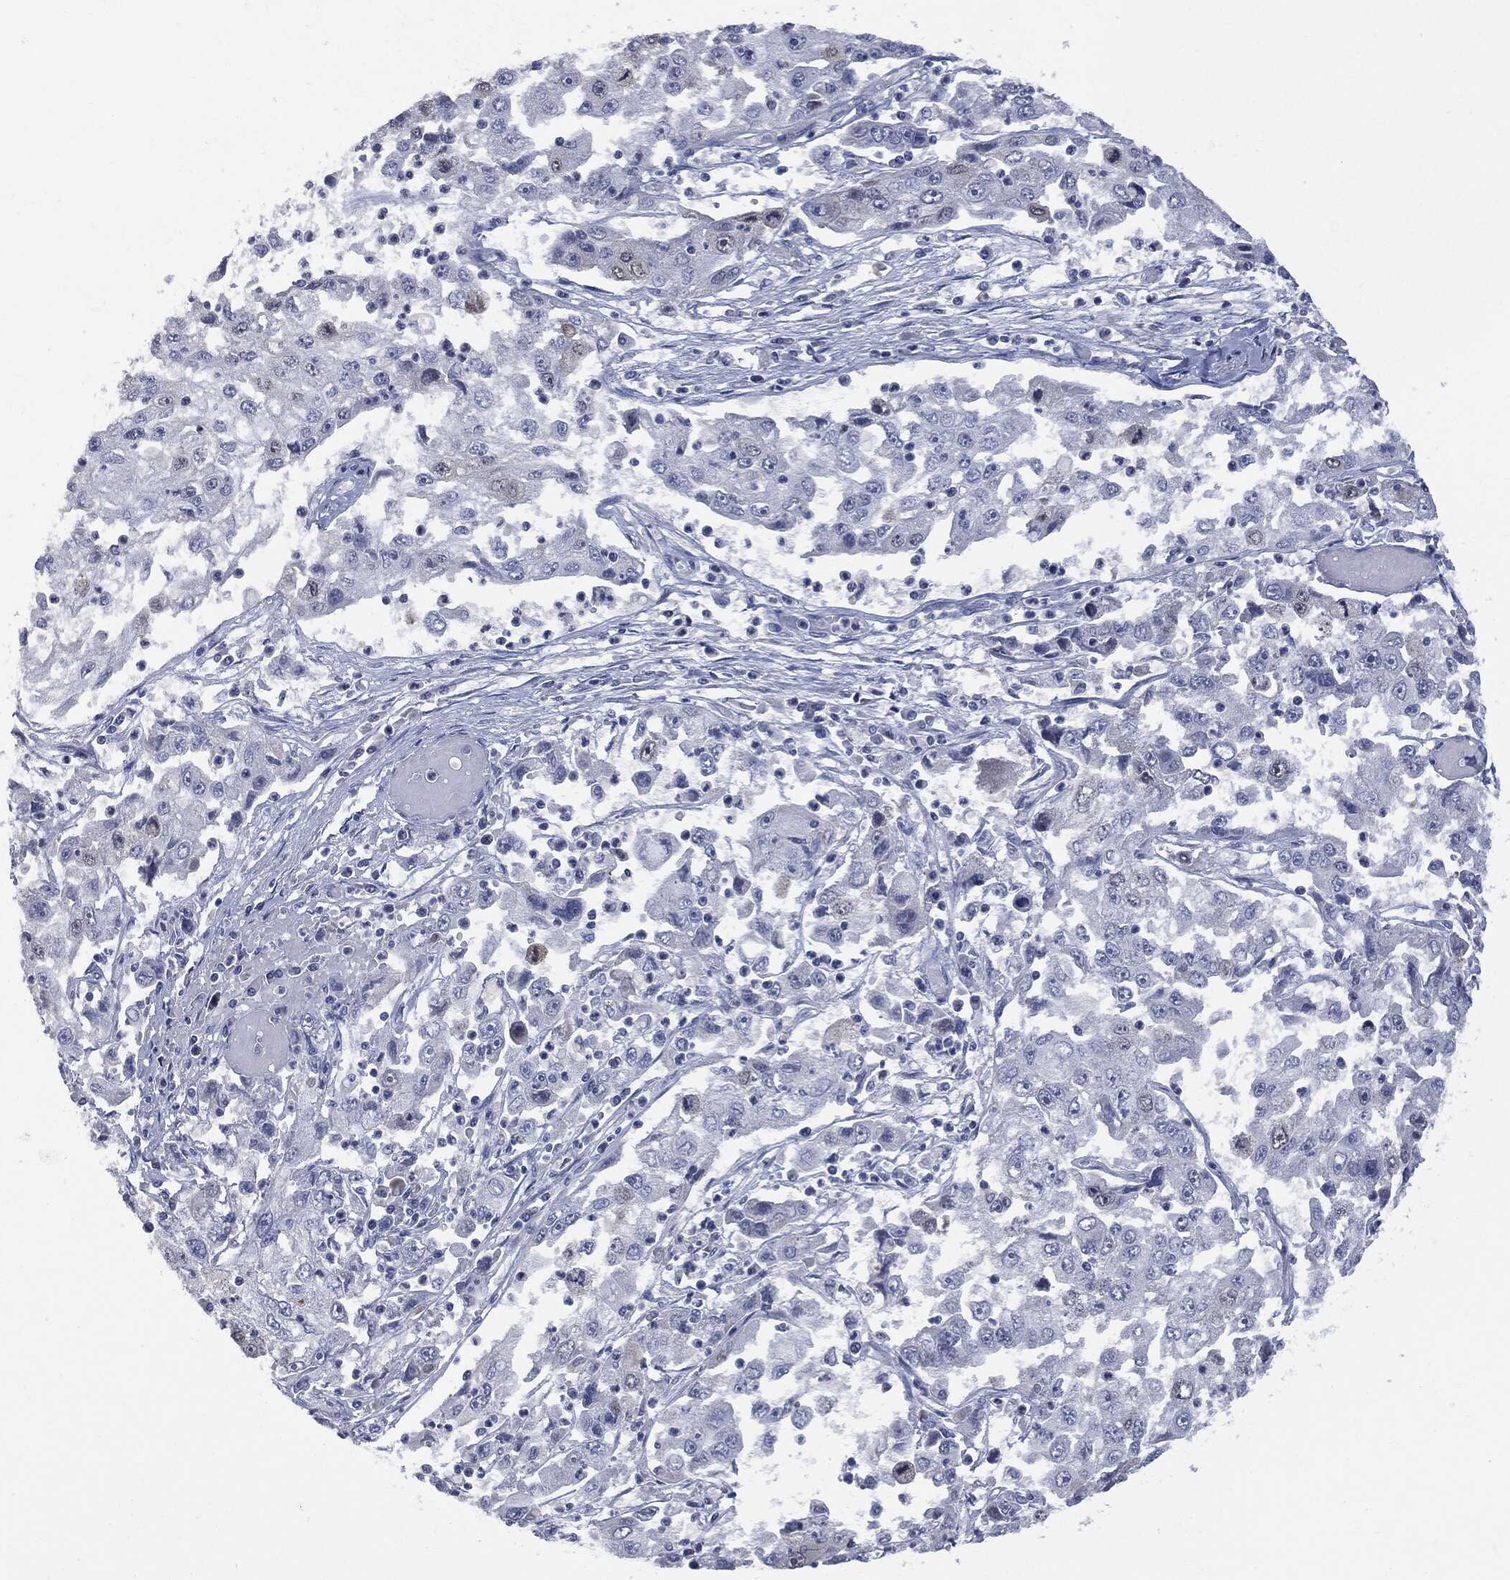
{"staining": {"intensity": "moderate", "quantity": "<25%", "location": "cytoplasmic/membranous"}, "tissue": "cervical cancer", "cell_type": "Tumor cells", "image_type": "cancer", "snomed": [{"axis": "morphology", "description": "Squamous cell carcinoma, NOS"}, {"axis": "topography", "description": "Cervix"}], "caption": "Squamous cell carcinoma (cervical) stained with IHC exhibits moderate cytoplasmic/membranous expression in about <25% of tumor cells. The protein of interest is shown in brown color, while the nuclei are stained blue.", "gene": "UBE2C", "patient": {"sex": "female", "age": 36}}